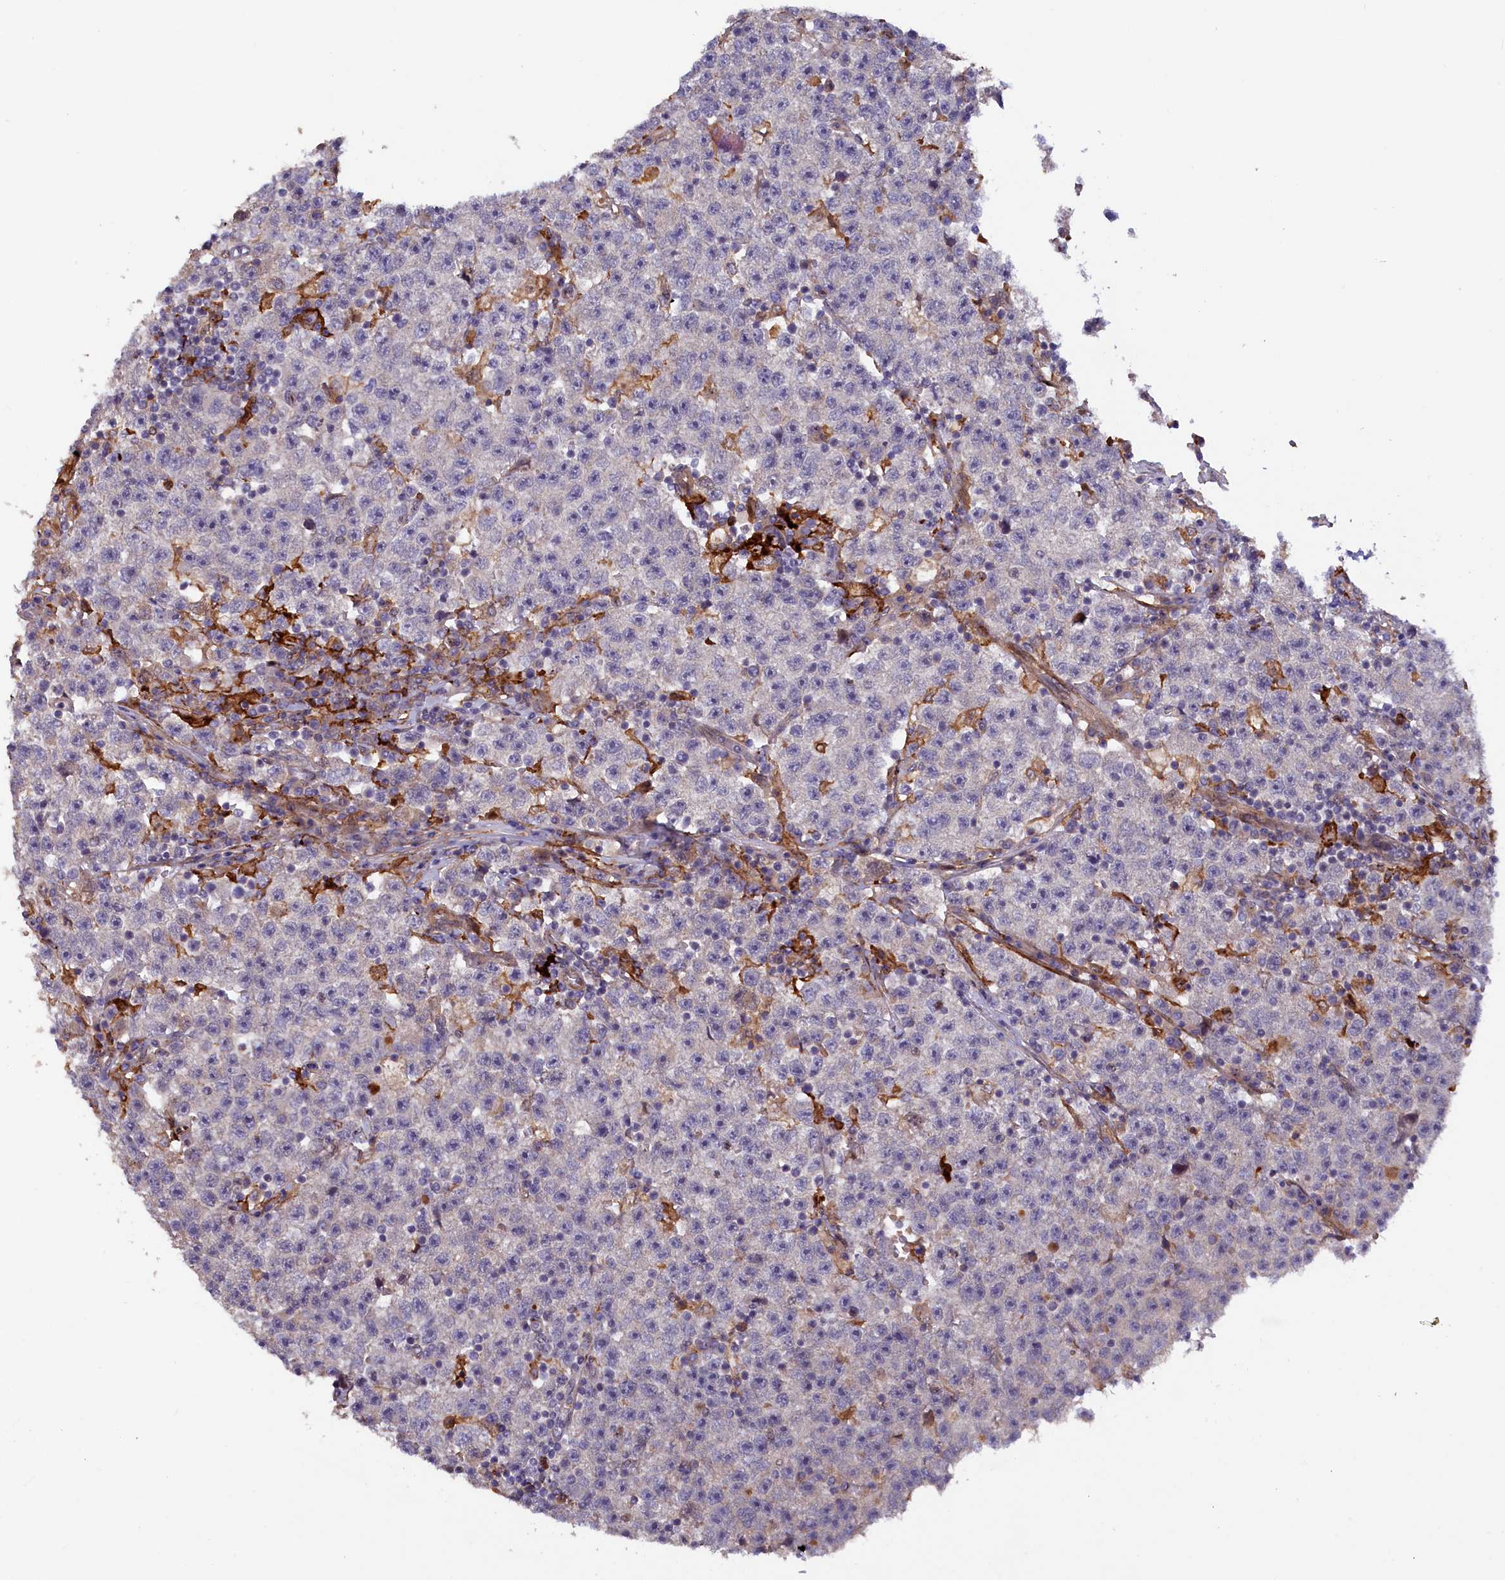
{"staining": {"intensity": "negative", "quantity": "none", "location": "none"}, "tissue": "testis cancer", "cell_type": "Tumor cells", "image_type": "cancer", "snomed": [{"axis": "morphology", "description": "Seminoma, NOS"}, {"axis": "topography", "description": "Testis"}], "caption": "This is an immunohistochemistry photomicrograph of testis seminoma. There is no expression in tumor cells.", "gene": "FERMT1", "patient": {"sex": "male", "age": 22}}